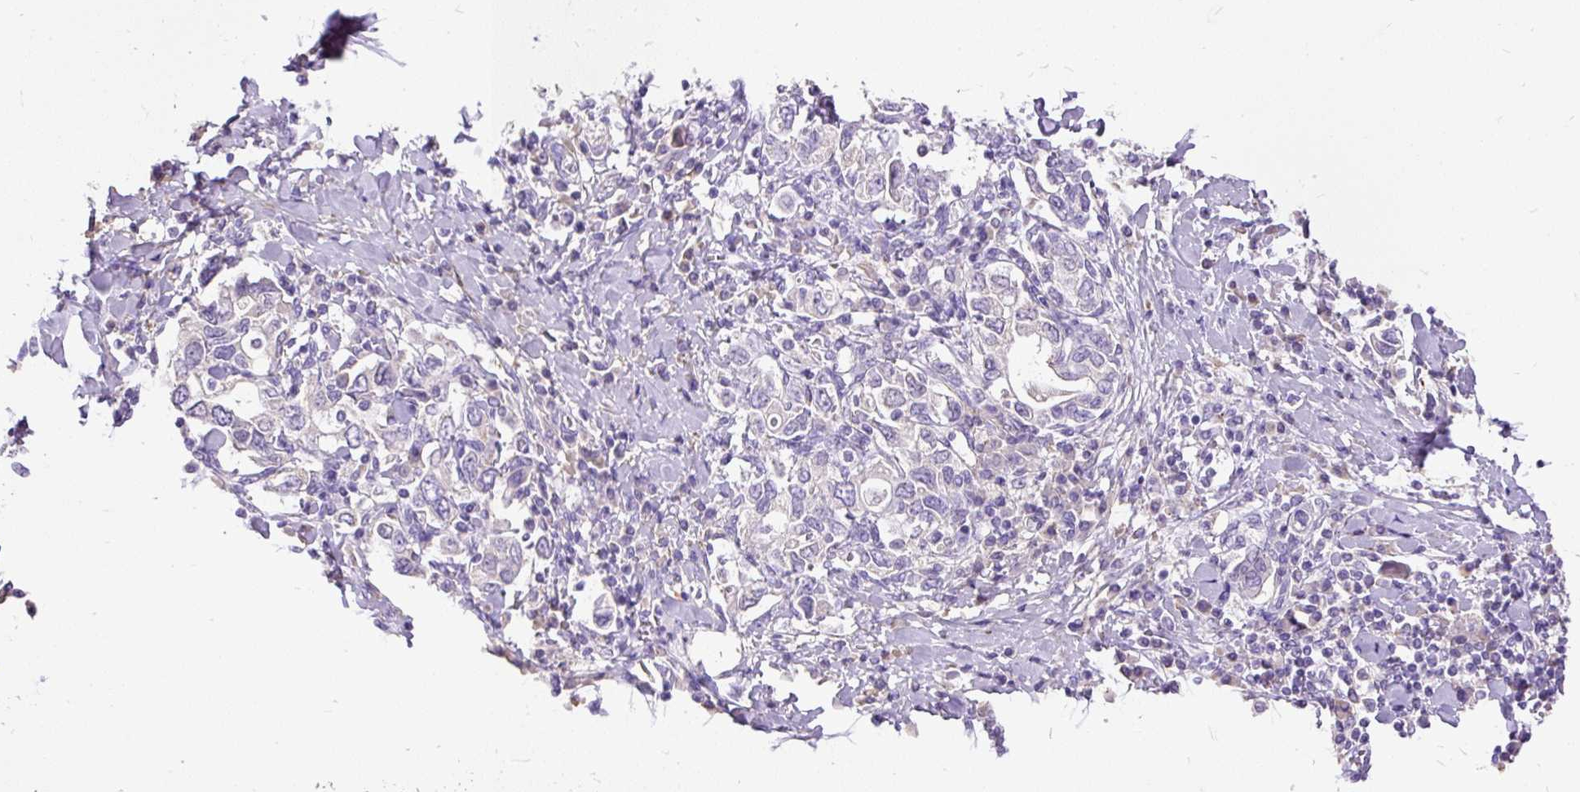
{"staining": {"intensity": "negative", "quantity": "none", "location": "none"}, "tissue": "stomach cancer", "cell_type": "Tumor cells", "image_type": "cancer", "snomed": [{"axis": "morphology", "description": "Adenocarcinoma, NOS"}, {"axis": "topography", "description": "Stomach, upper"}], "caption": "This is a photomicrograph of IHC staining of adenocarcinoma (stomach), which shows no expression in tumor cells.", "gene": "GBX1", "patient": {"sex": "male", "age": 62}}